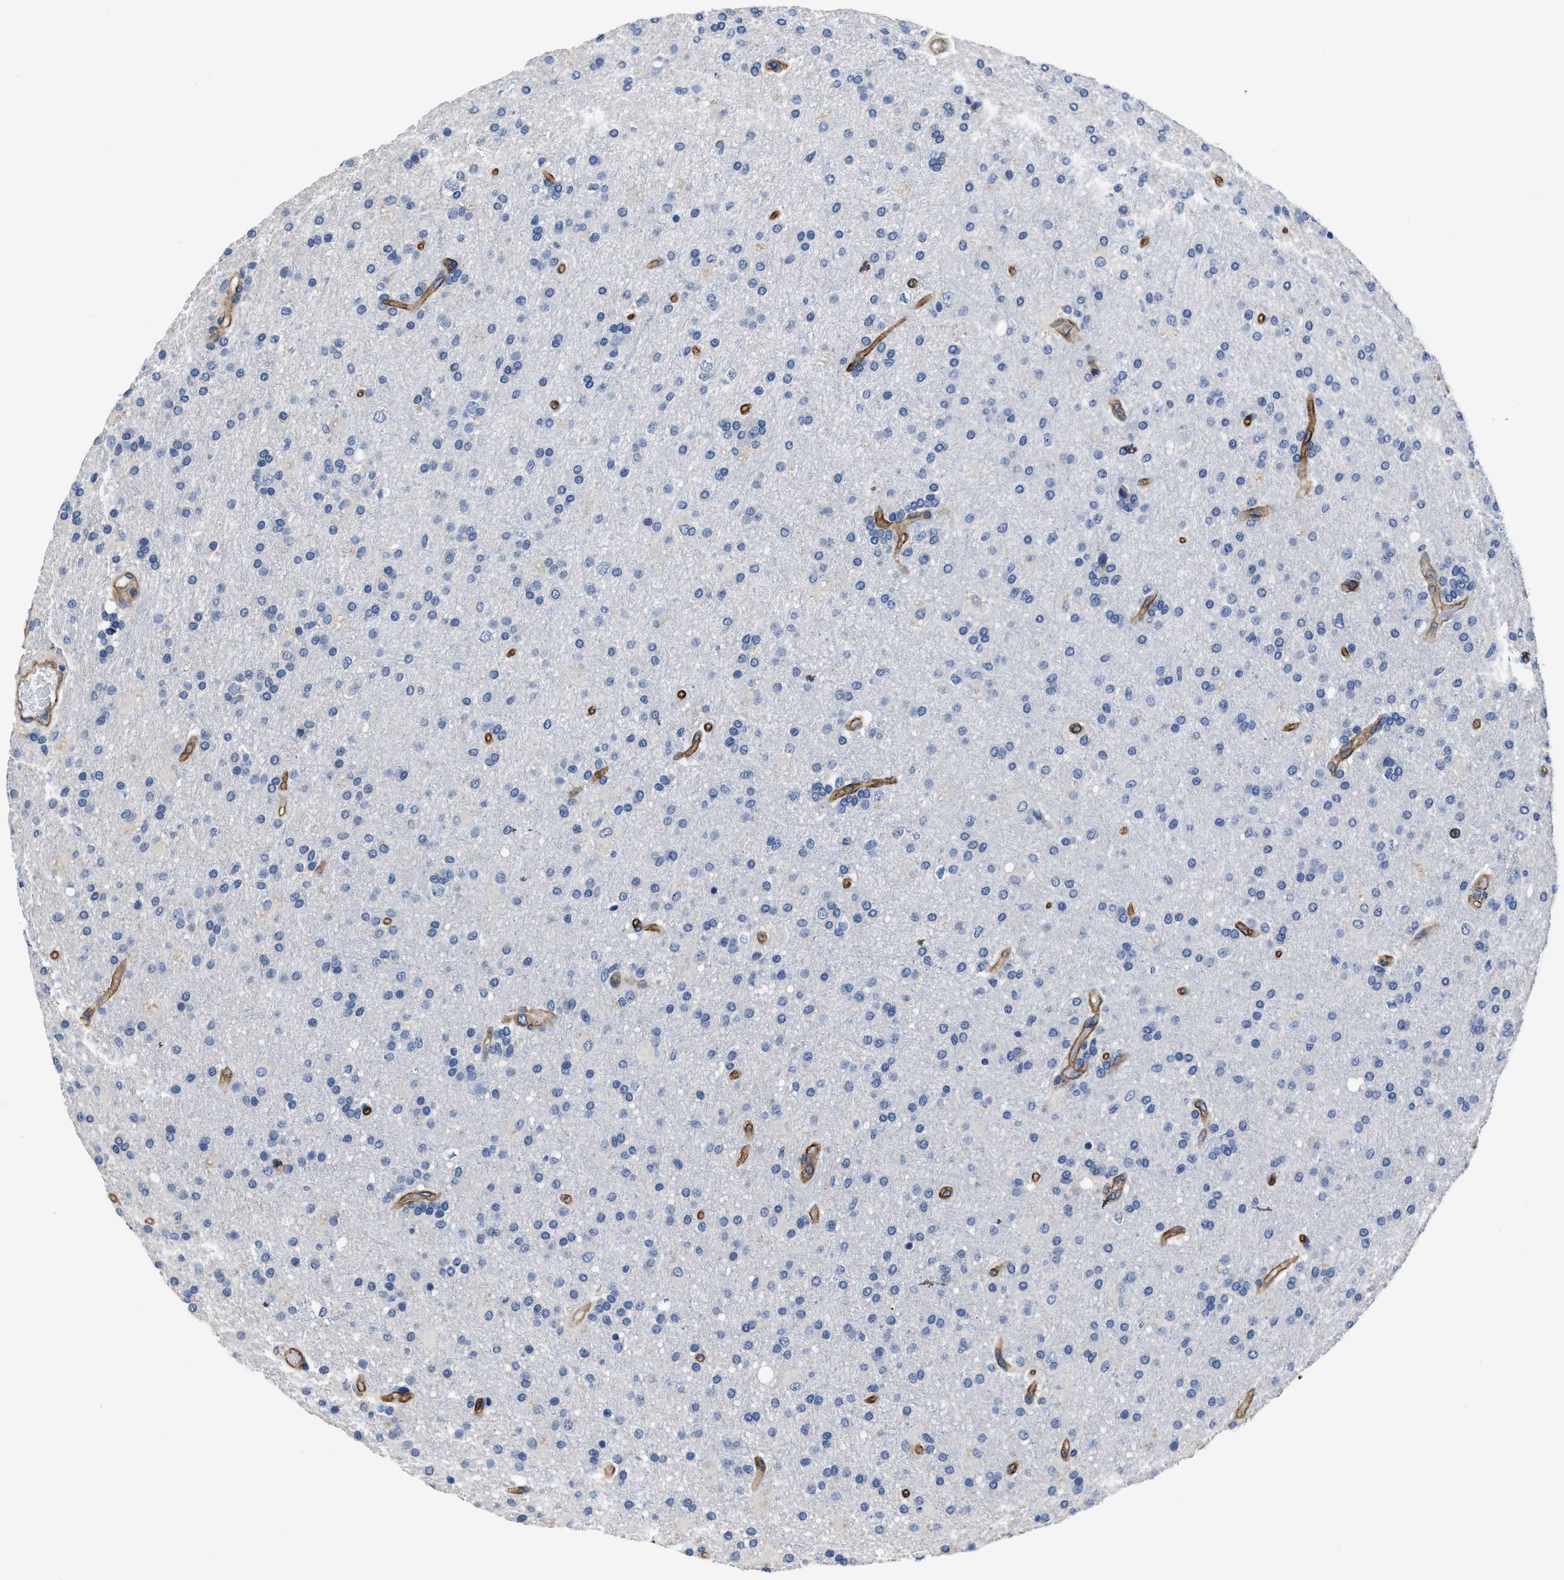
{"staining": {"intensity": "negative", "quantity": "none", "location": "none"}, "tissue": "glioma", "cell_type": "Tumor cells", "image_type": "cancer", "snomed": [{"axis": "morphology", "description": "Glioma, malignant, High grade"}, {"axis": "topography", "description": "Brain"}], "caption": "Tumor cells show no significant expression in glioma.", "gene": "C22orf42", "patient": {"sex": "male", "age": 72}}